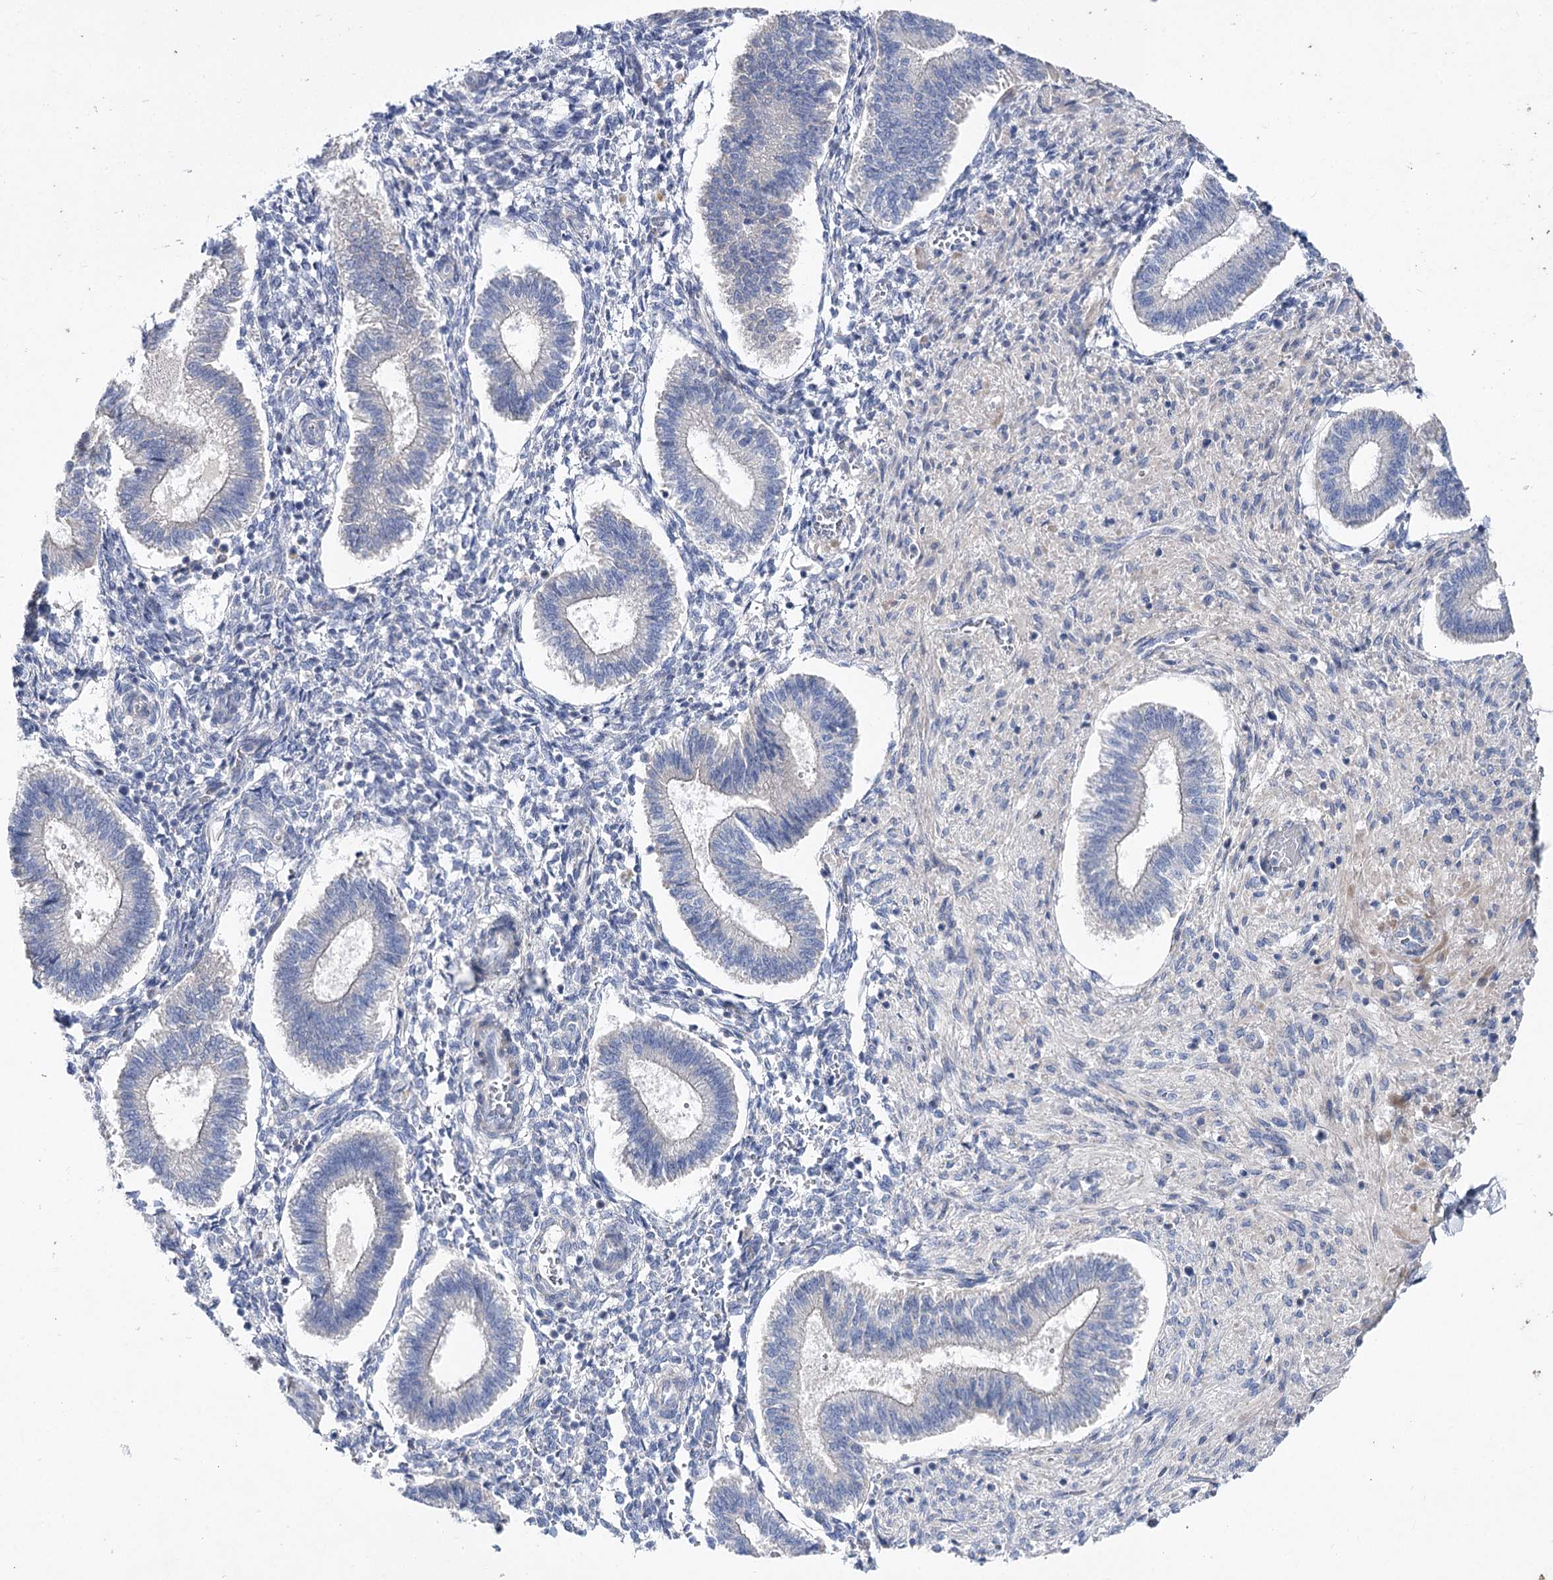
{"staining": {"intensity": "negative", "quantity": "none", "location": "none"}, "tissue": "endometrium", "cell_type": "Cells in endometrial stroma", "image_type": "normal", "snomed": [{"axis": "morphology", "description": "Normal tissue, NOS"}, {"axis": "topography", "description": "Endometrium"}], "caption": "Photomicrograph shows no protein positivity in cells in endometrial stroma of normal endometrium.", "gene": "LRRC14B", "patient": {"sex": "female", "age": 25}}